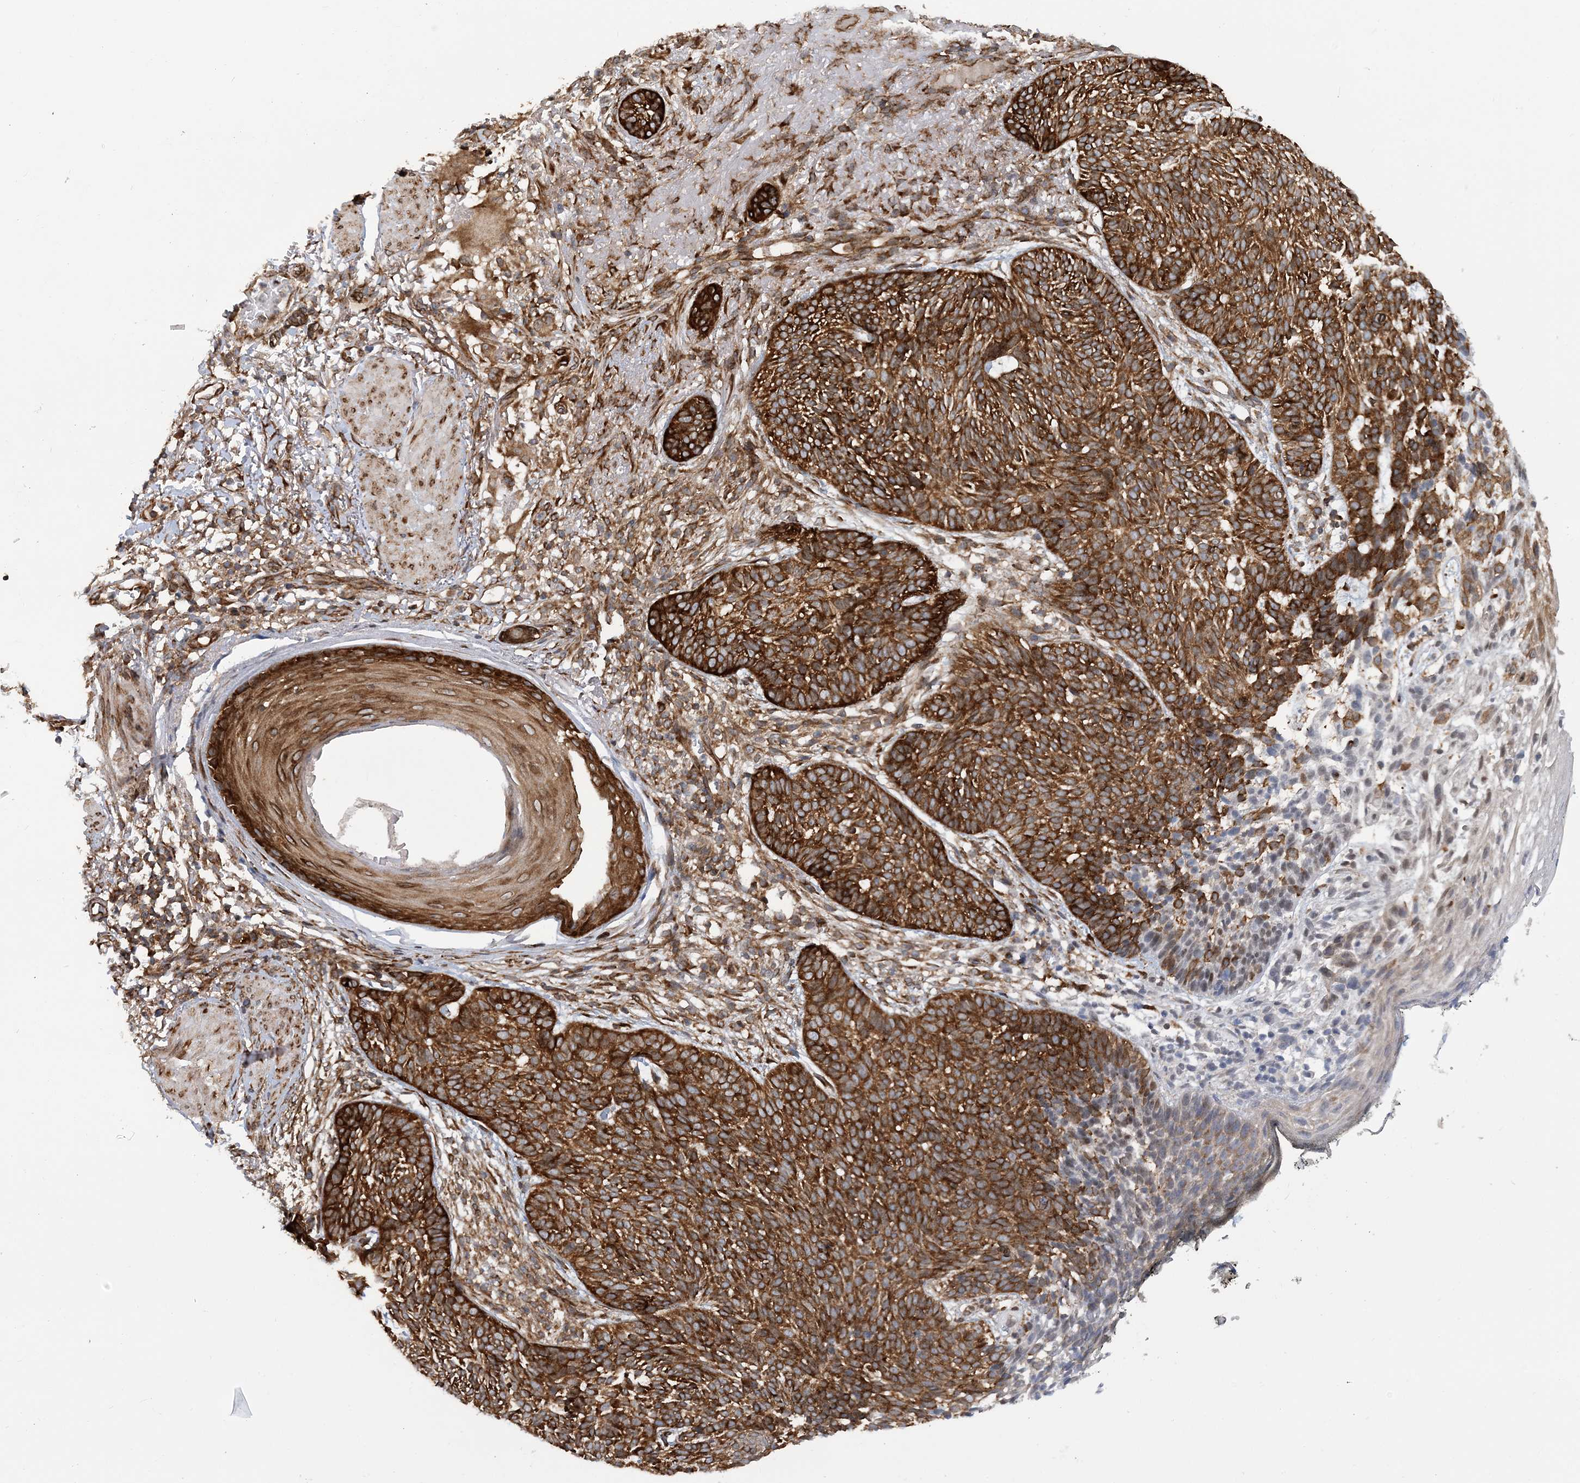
{"staining": {"intensity": "strong", "quantity": ">75%", "location": "cytoplasmic/membranous"}, "tissue": "skin cancer", "cell_type": "Tumor cells", "image_type": "cancer", "snomed": [{"axis": "morphology", "description": "Normal tissue, NOS"}, {"axis": "morphology", "description": "Basal cell carcinoma"}, {"axis": "topography", "description": "Skin"}], "caption": "There is high levels of strong cytoplasmic/membranous positivity in tumor cells of basal cell carcinoma (skin), as demonstrated by immunohistochemical staining (brown color).", "gene": "PHF1", "patient": {"sex": "male", "age": 64}}